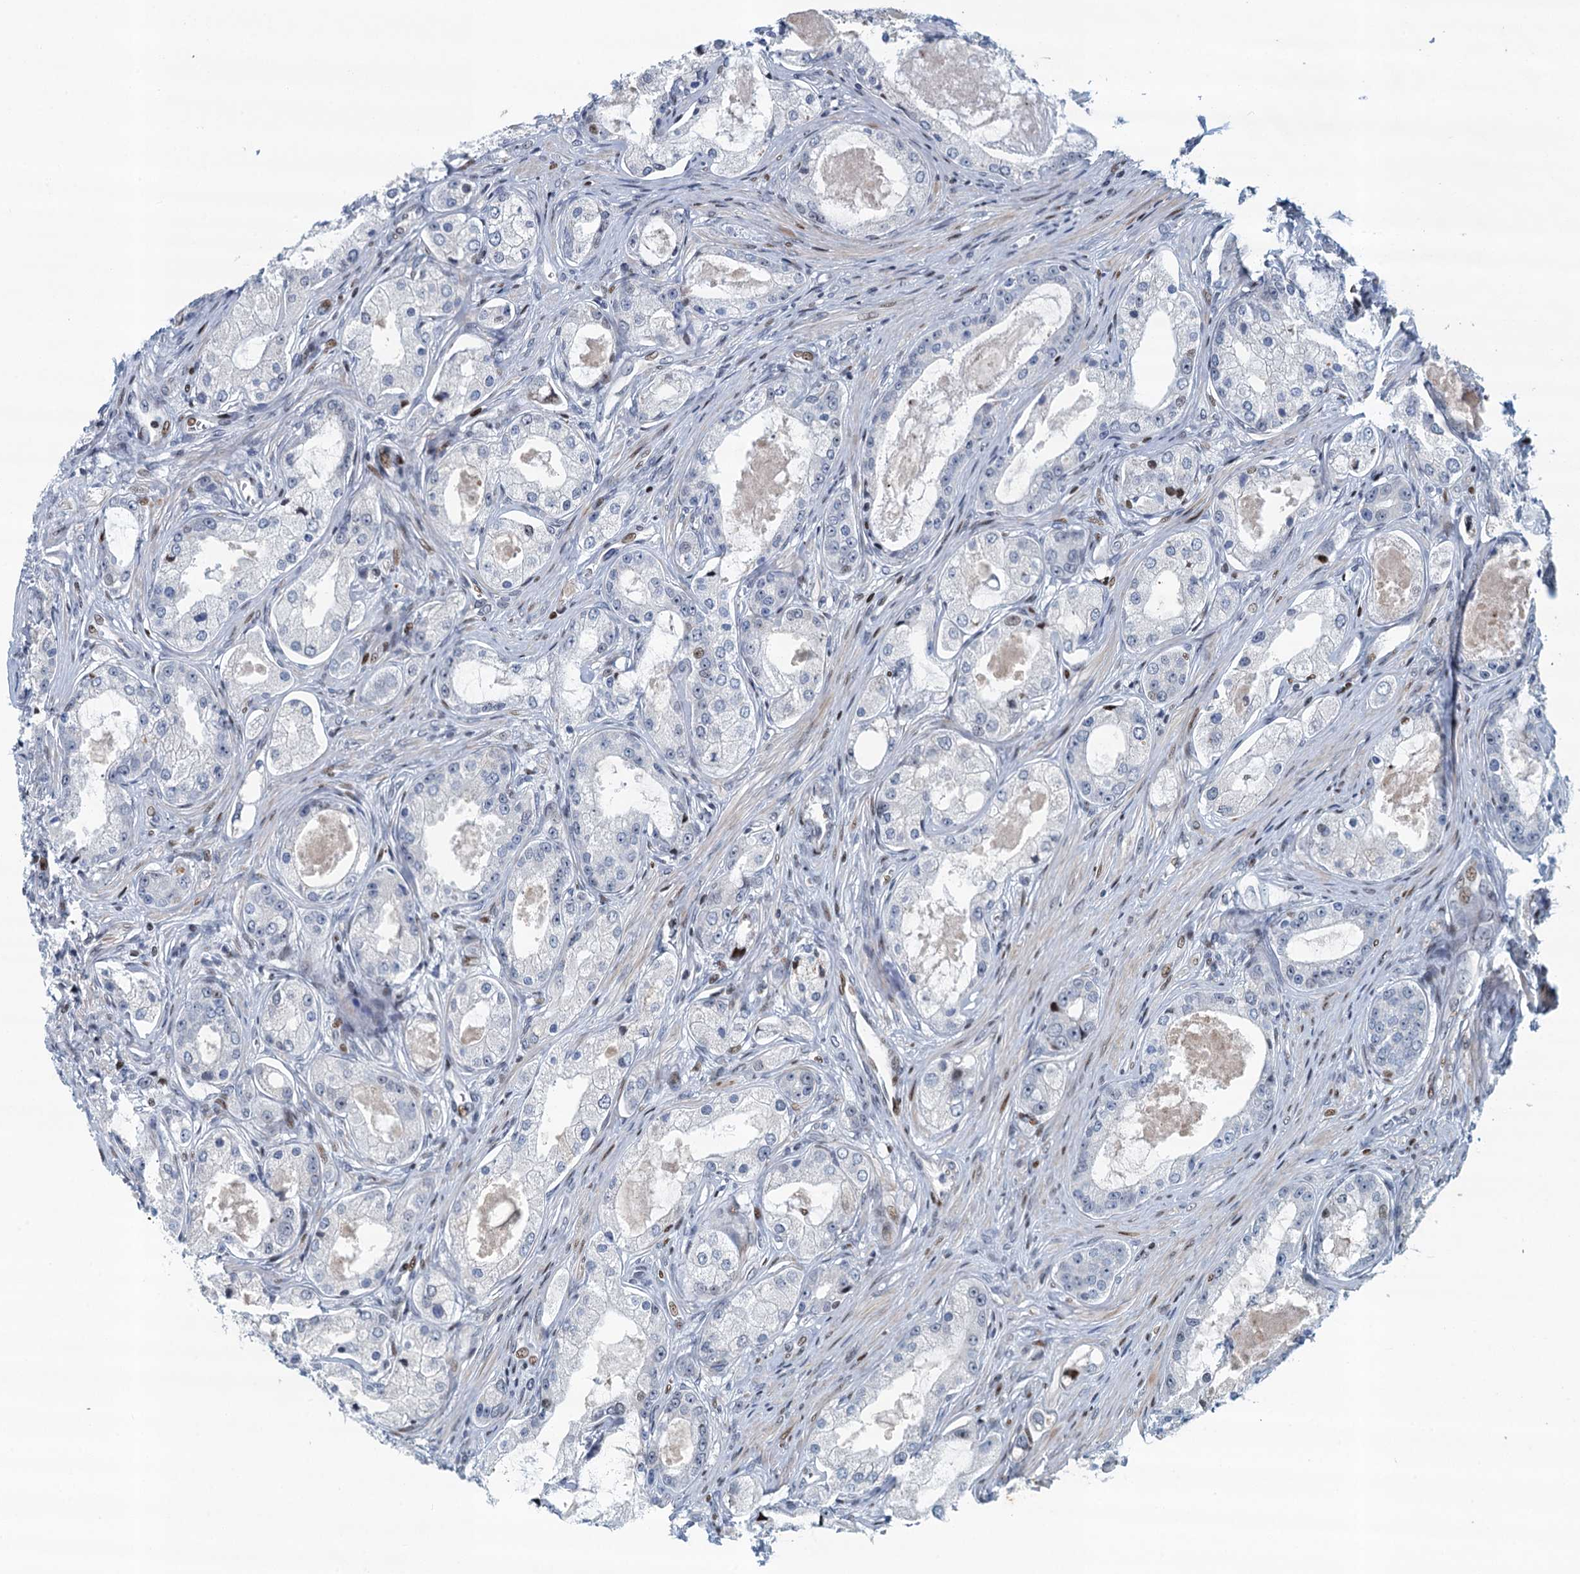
{"staining": {"intensity": "negative", "quantity": "none", "location": "none"}, "tissue": "prostate cancer", "cell_type": "Tumor cells", "image_type": "cancer", "snomed": [{"axis": "morphology", "description": "Adenocarcinoma, Low grade"}, {"axis": "topography", "description": "Prostate"}], "caption": "A histopathology image of low-grade adenocarcinoma (prostate) stained for a protein exhibits no brown staining in tumor cells.", "gene": "ANKRD13D", "patient": {"sex": "male", "age": 68}}